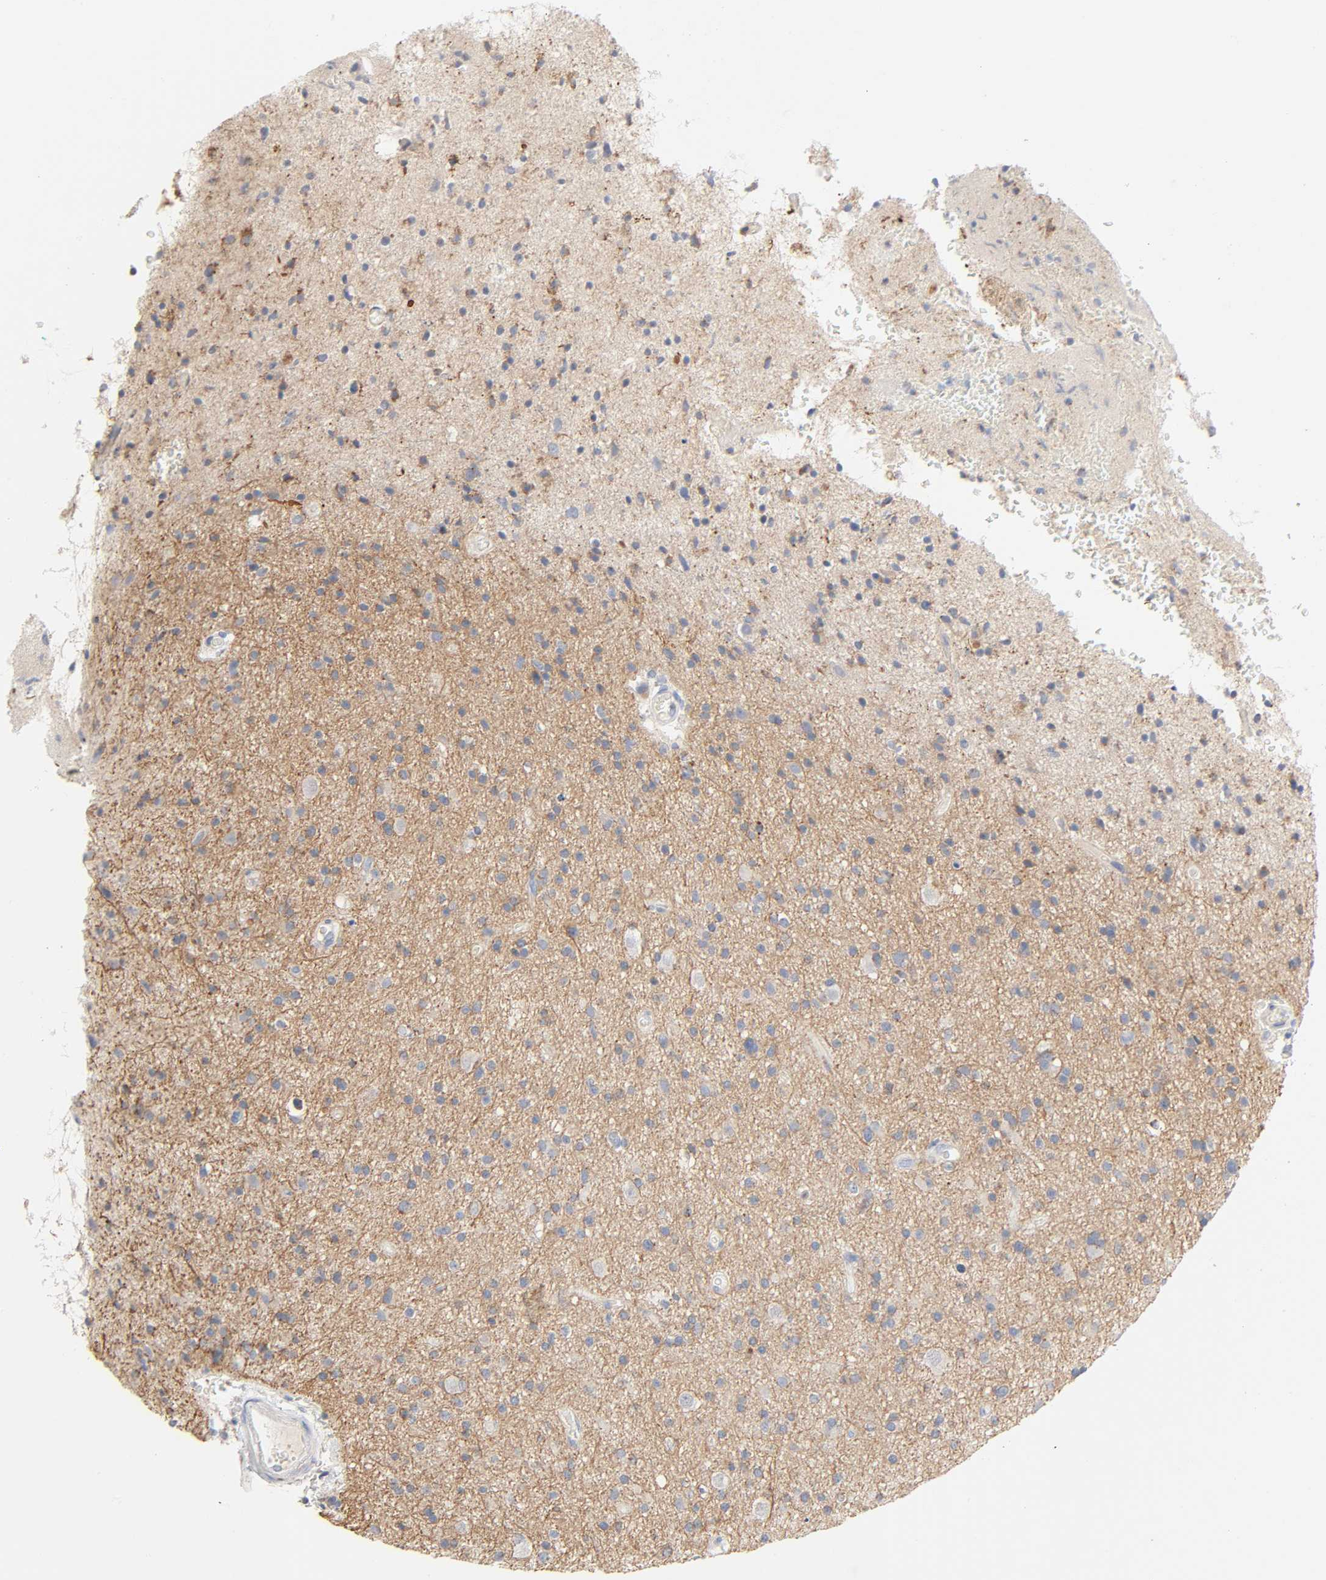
{"staining": {"intensity": "weak", "quantity": "25%-75%", "location": "cytoplasmic/membranous"}, "tissue": "glioma", "cell_type": "Tumor cells", "image_type": "cancer", "snomed": [{"axis": "morphology", "description": "Glioma, malignant, High grade"}, {"axis": "topography", "description": "Brain"}], "caption": "High-grade glioma (malignant) stained with DAB (3,3'-diaminobenzidine) immunohistochemistry (IHC) demonstrates low levels of weak cytoplasmic/membranous staining in about 25%-75% of tumor cells. Nuclei are stained in blue.", "gene": "SYT16", "patient": {"sex": "male", "age": 33}}